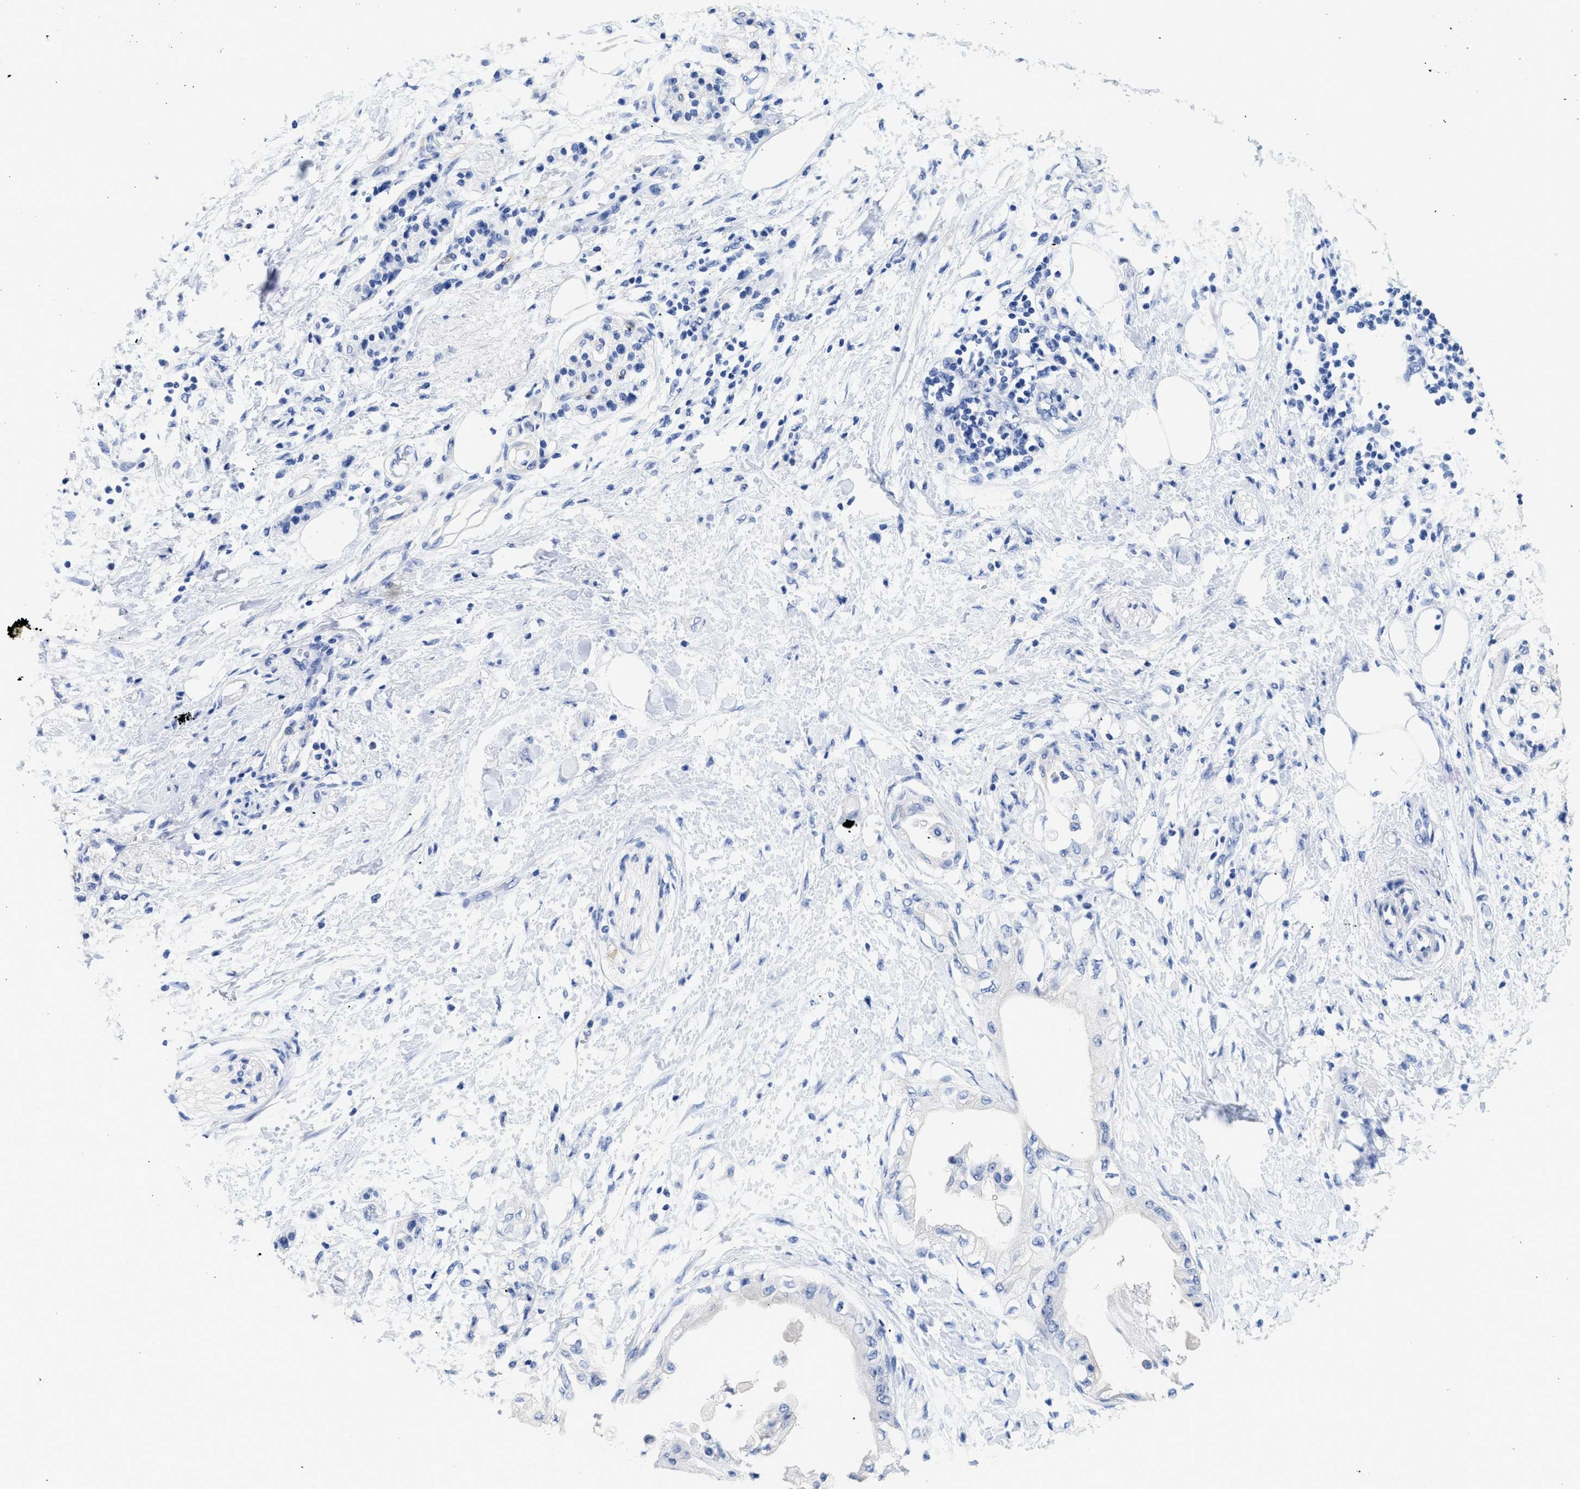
{"staining": {"intensity": "negative", "quantity": "none", "location": "none"}, "tissue": "pancreatic cancer", "cell_type": "Tumor cells", "image_type": "cancer", "snomed": [{"axis": "morphology", "description": "Normal tissue, NOS"}, {"axis": "morphology", "description": "Adenocarcinoma, NOS"}, {"axis": "topography", "description": "Pancreas"}, {"axis": "topography", "description": "Duodenum"}], "caption": "Immunohistochemistry (IHC) micrograph of human adenocarcinoma (pancreatic) stained for a protein (brown), which exhibits no expression in tumor cells.", "gene": "DLC1", "patient": {"sex": "female", "age": 60}}